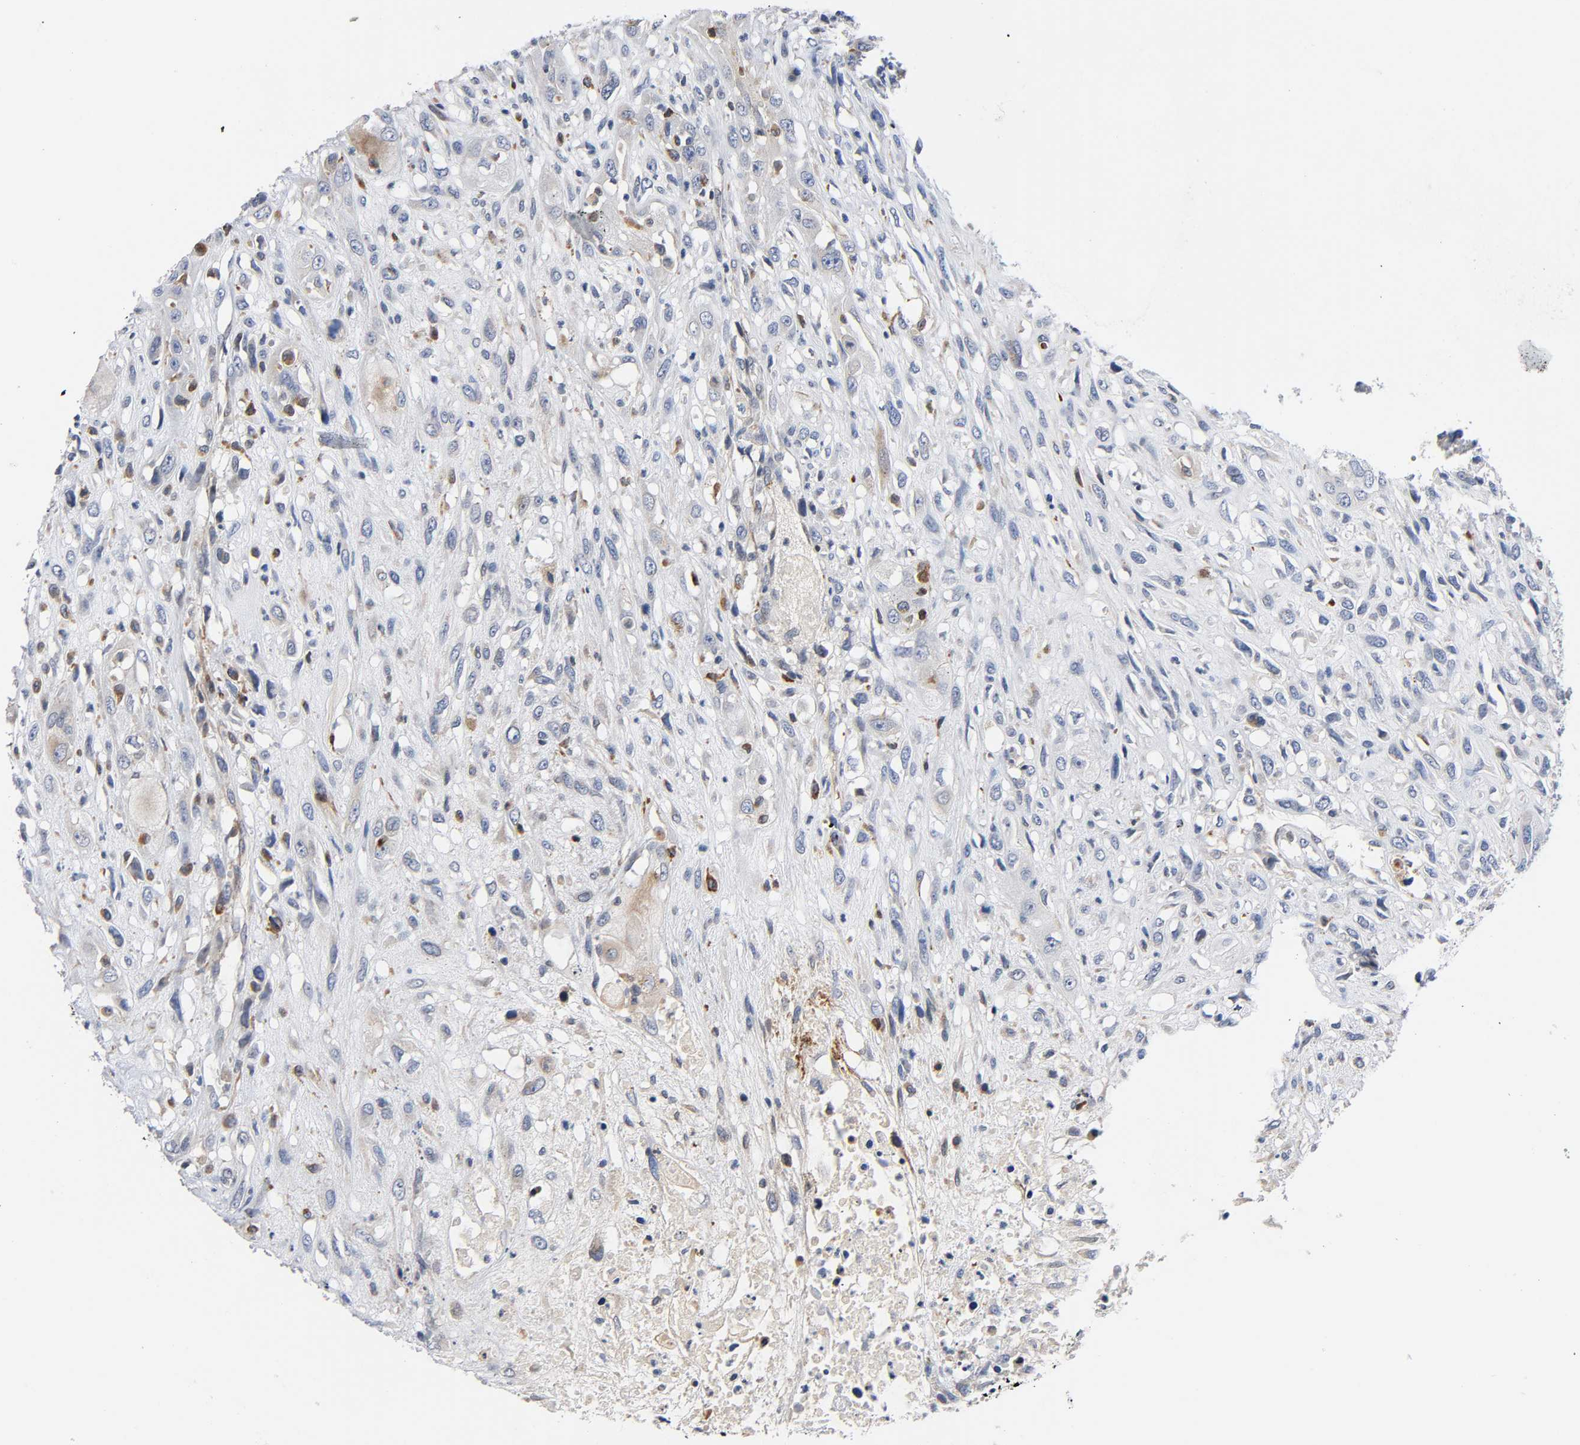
{"staining": {"intensity": "negative", "quantity": "none", "location": "none"}, "tissue": "head and neck cancer", "cell_type": "Tumor cells", "image_type": "cancer", "snomed": [{"axis": "morphology", "description": "Necrosis, NOS"}, {"axis": "morphology", "description": "Neoplasm, malignant, NOS"}, {"axis": "topography", "description": "Salivary gland"}, {"axis": "topography", "description": "Head-Neck"}], "caption": "This is an immunohistochemistry (IHC) image of human malignant neoplasm (head and neck). There is no positivity in tumor cells.", "gene": "ASB6", "patient": {"sex": "male", "age": 43}}